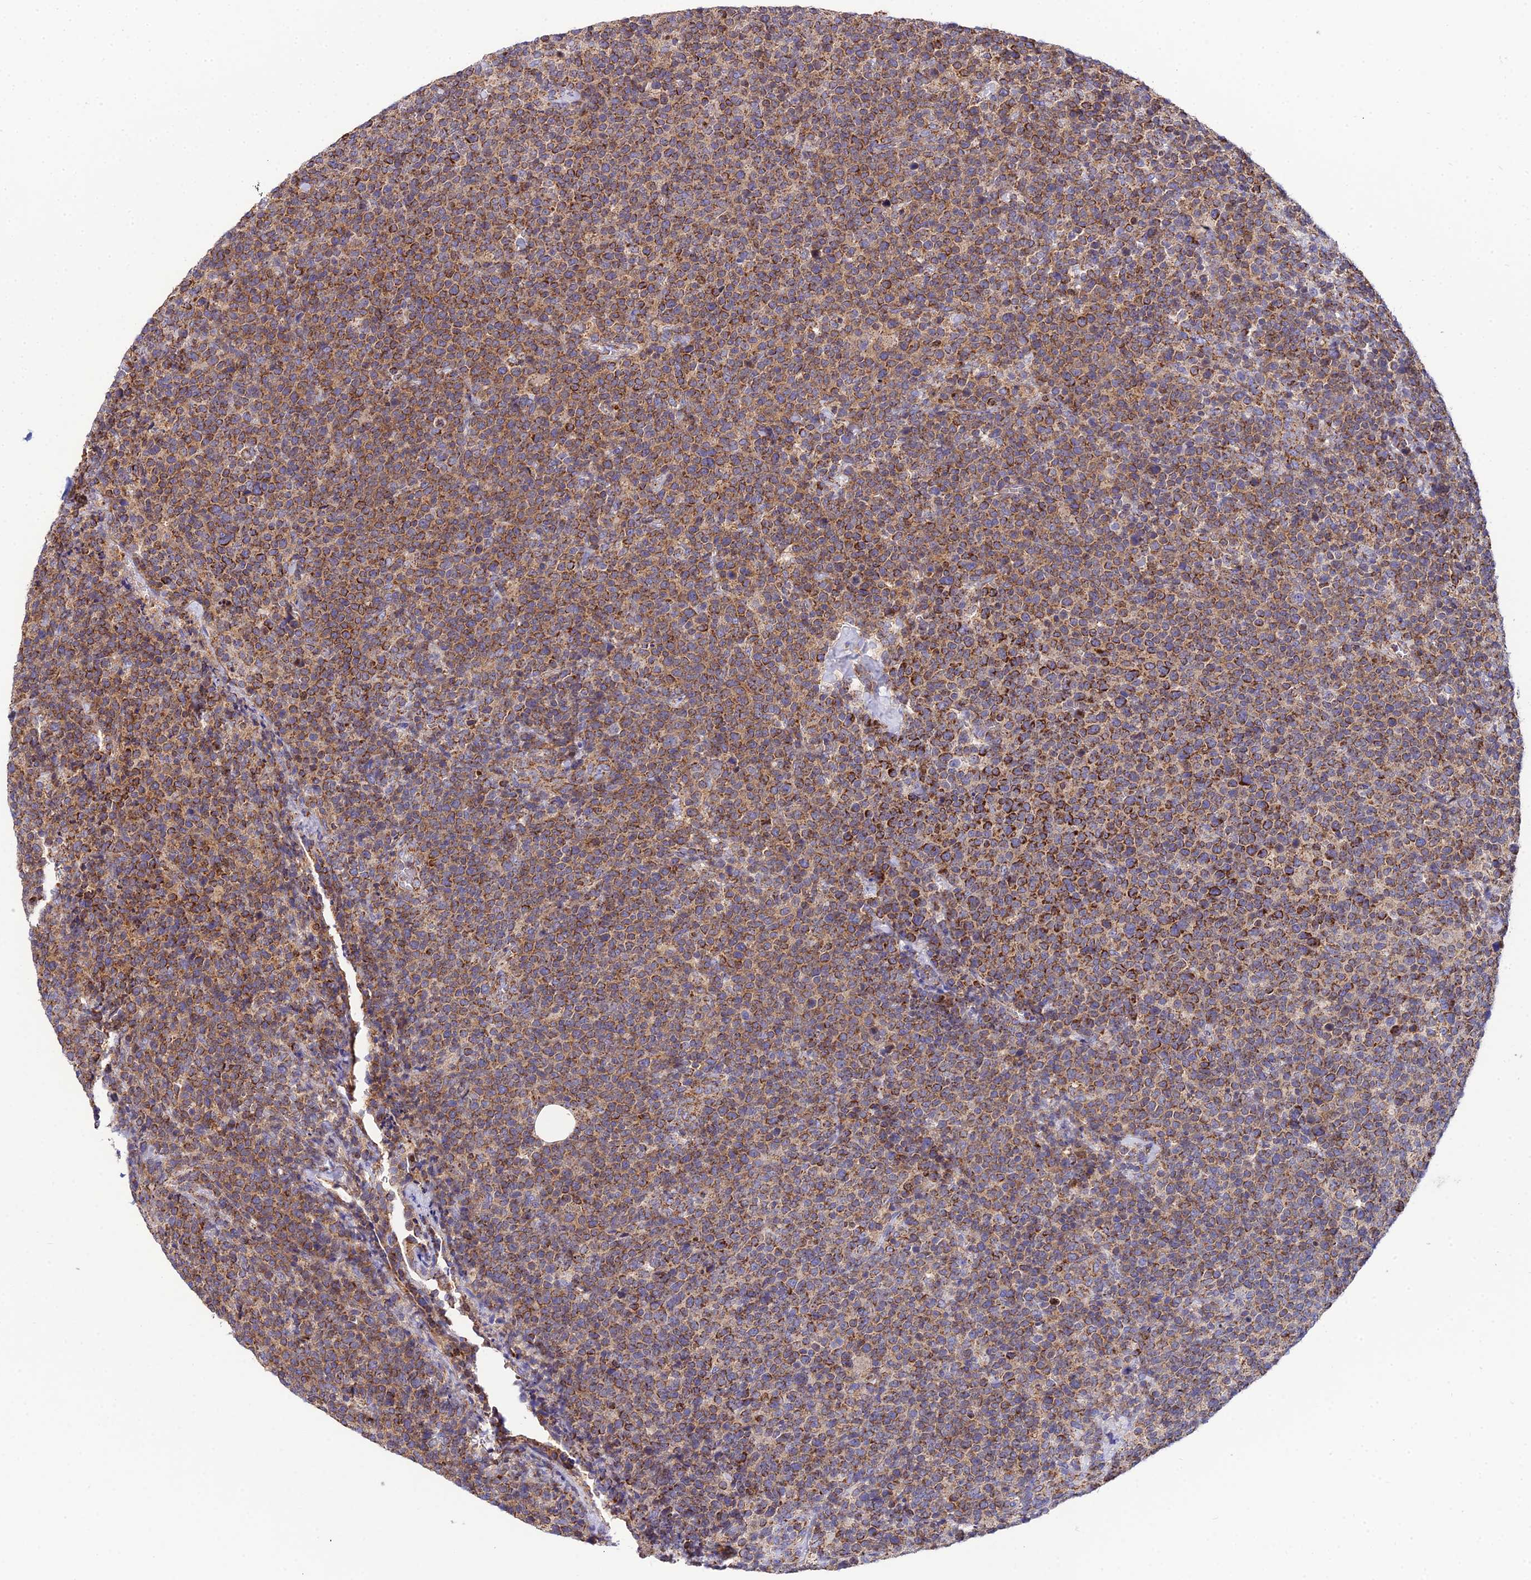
{"staining": {"intensity": "moderate", "quantity": ">75%", "location": "cytoplasmic/membranous"}, "tissue": "lymphoma", "cell_type": "Tumor cells", "image_type": "cancer", "snomed": [{"axis": "morphology", "description": "Malignant lymphoma, non-Hodgkin's type, High grade"}, {"axis": "topography", "description": "Lymph node"}], "caption": "Approximately >75% of tumor cells in human lymphoma exhibit moderate cytoplasmic/membranous protein staining as visualized by brown immunohistochemical staining.", "gene": "NIPSNAP3A", "patient": {"sex": "male", "age": 61}}